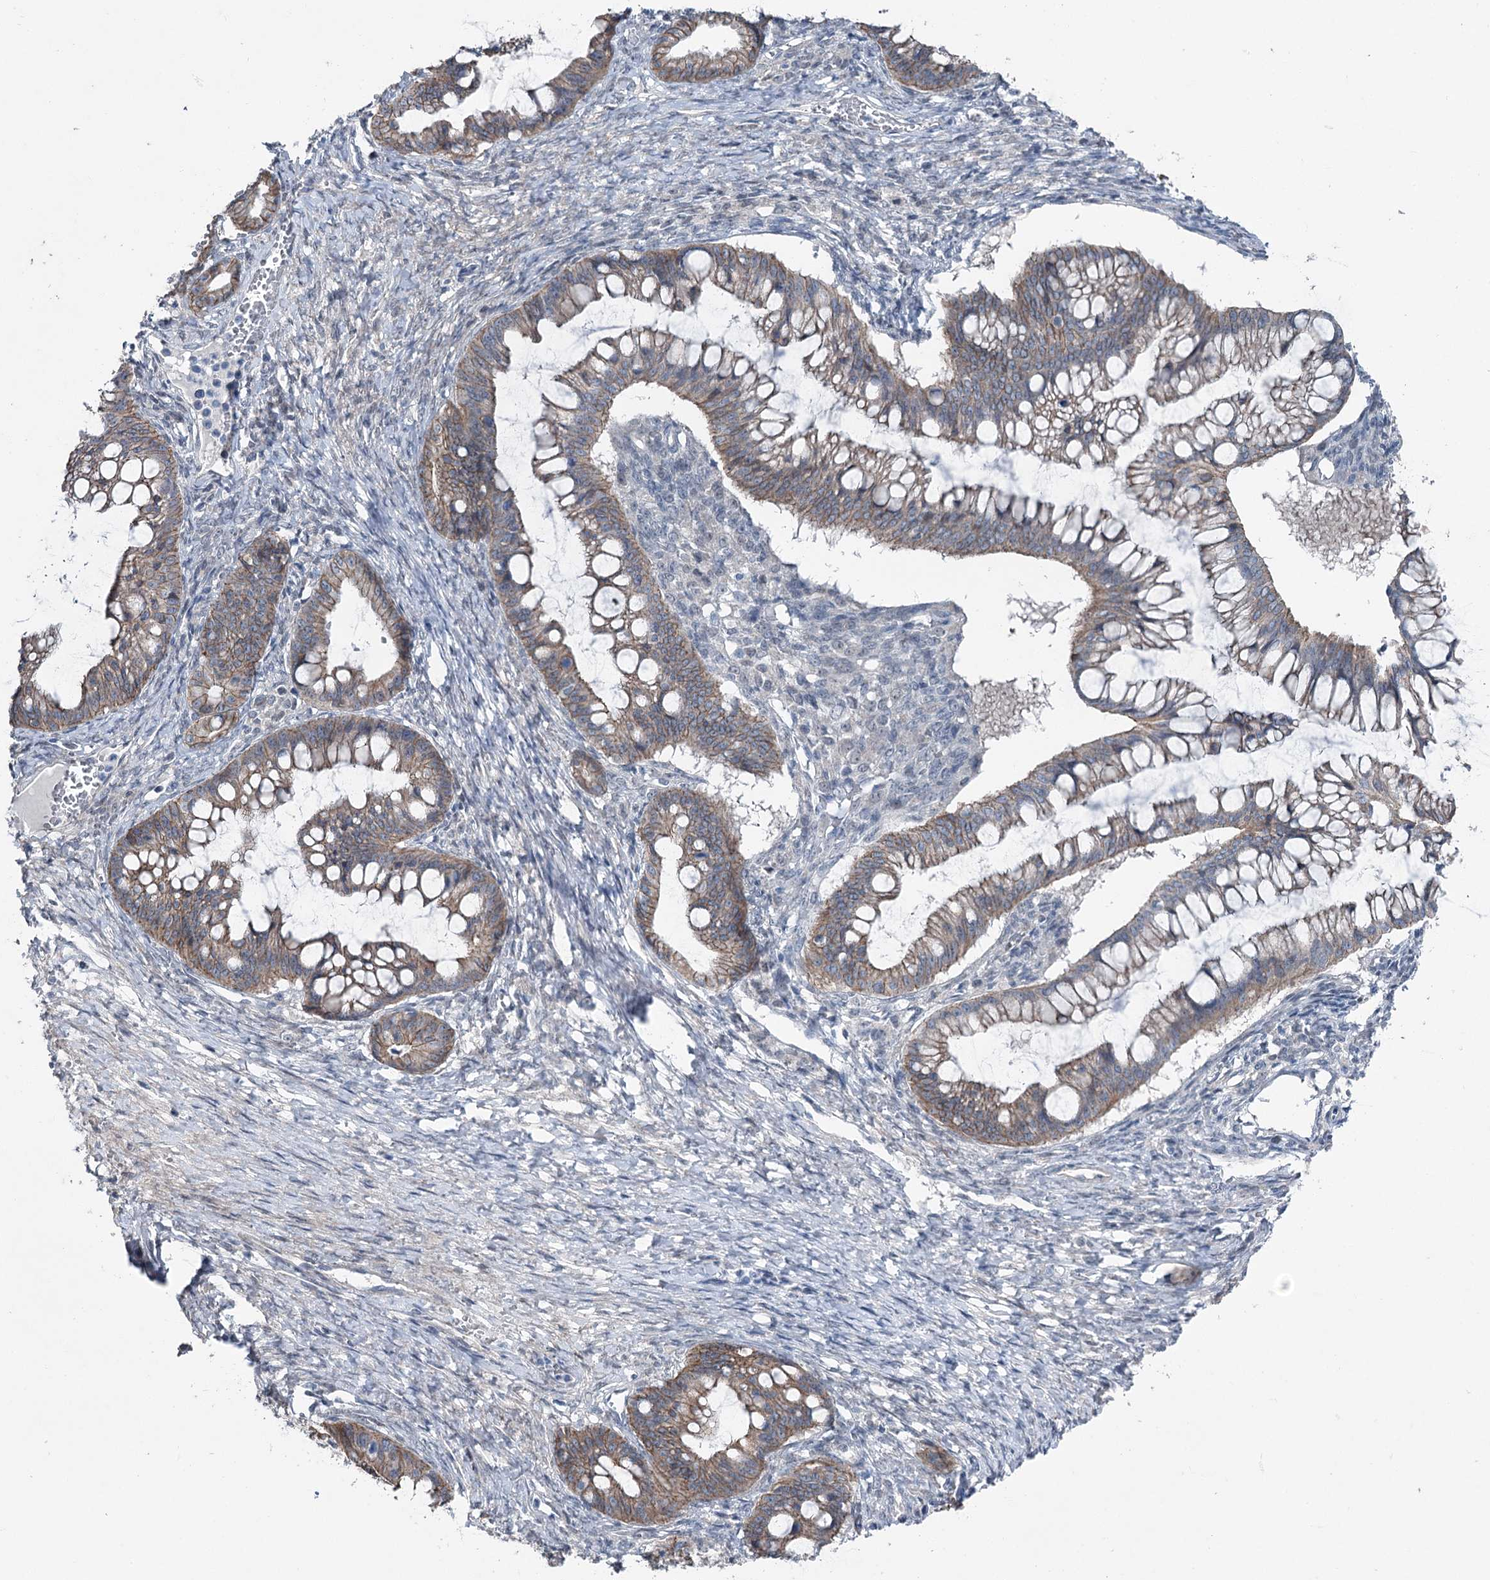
{"staining": {"intensity": "moderate", "quantity": ">75%", "location": "cytoplasmic/membranous"}, "tissue": "ovarian cancer", "cell_type": "Tumor cells", "image_type": "cancer", "snomed": [{"axis": "morphology", "description": "Cystadenocarcinoma, mucinous, NOS"}, {"axis": "topography", "description": "Ovary"}], "caption": "Mucinous cystadenocarcinoma (ovarian) stained with a brown dye reveals moderate cytoplasmic/membranous positive expression in approximately >75% of tumor cells.", "gene": "FAM120B", "patient": {"sex": "female", "age": 73}}